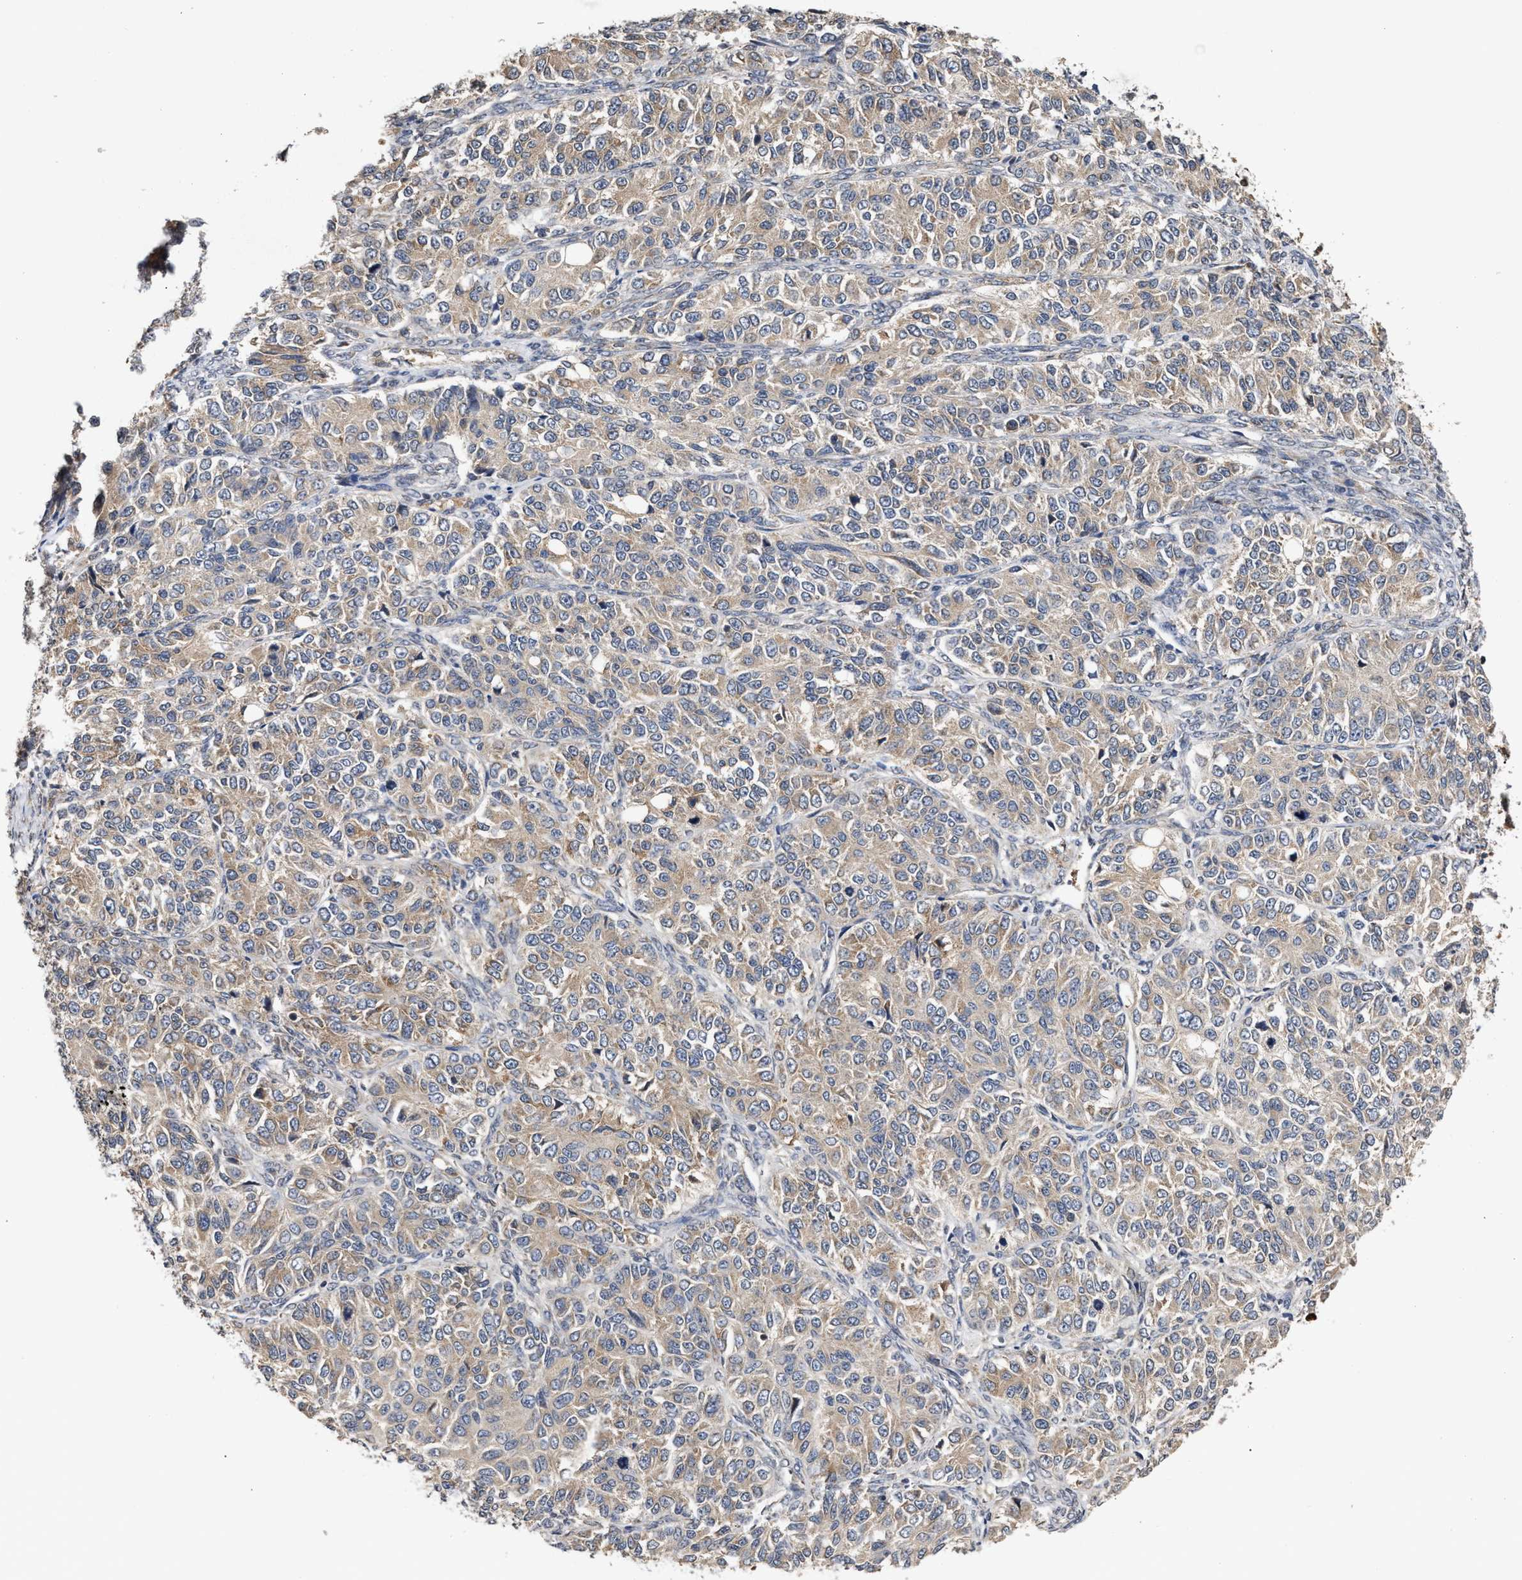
{"staining": {"intensity": "weak", "quantity": ">75%", "location": "cytoplasmic/membranous"}, "tissue": "ovarian cancer", "cell_type": "Tumor cells", "image_type": "cancer", "snomed": [{"axis": "morphology", "description": "Carcinoma, endometroid"}, {"axis": "topography", "description": "Ovary"}], "caption": "Ovarian cancer stained with immunohistochemistry shows weak cytoplasmic/membranous positivity in approximately >75% of tumor cells. (DAB IHC with brightfield microscopy, high magnification).", "gene": "SAR1A", "patient": {"sex": "female", "age": 51}}